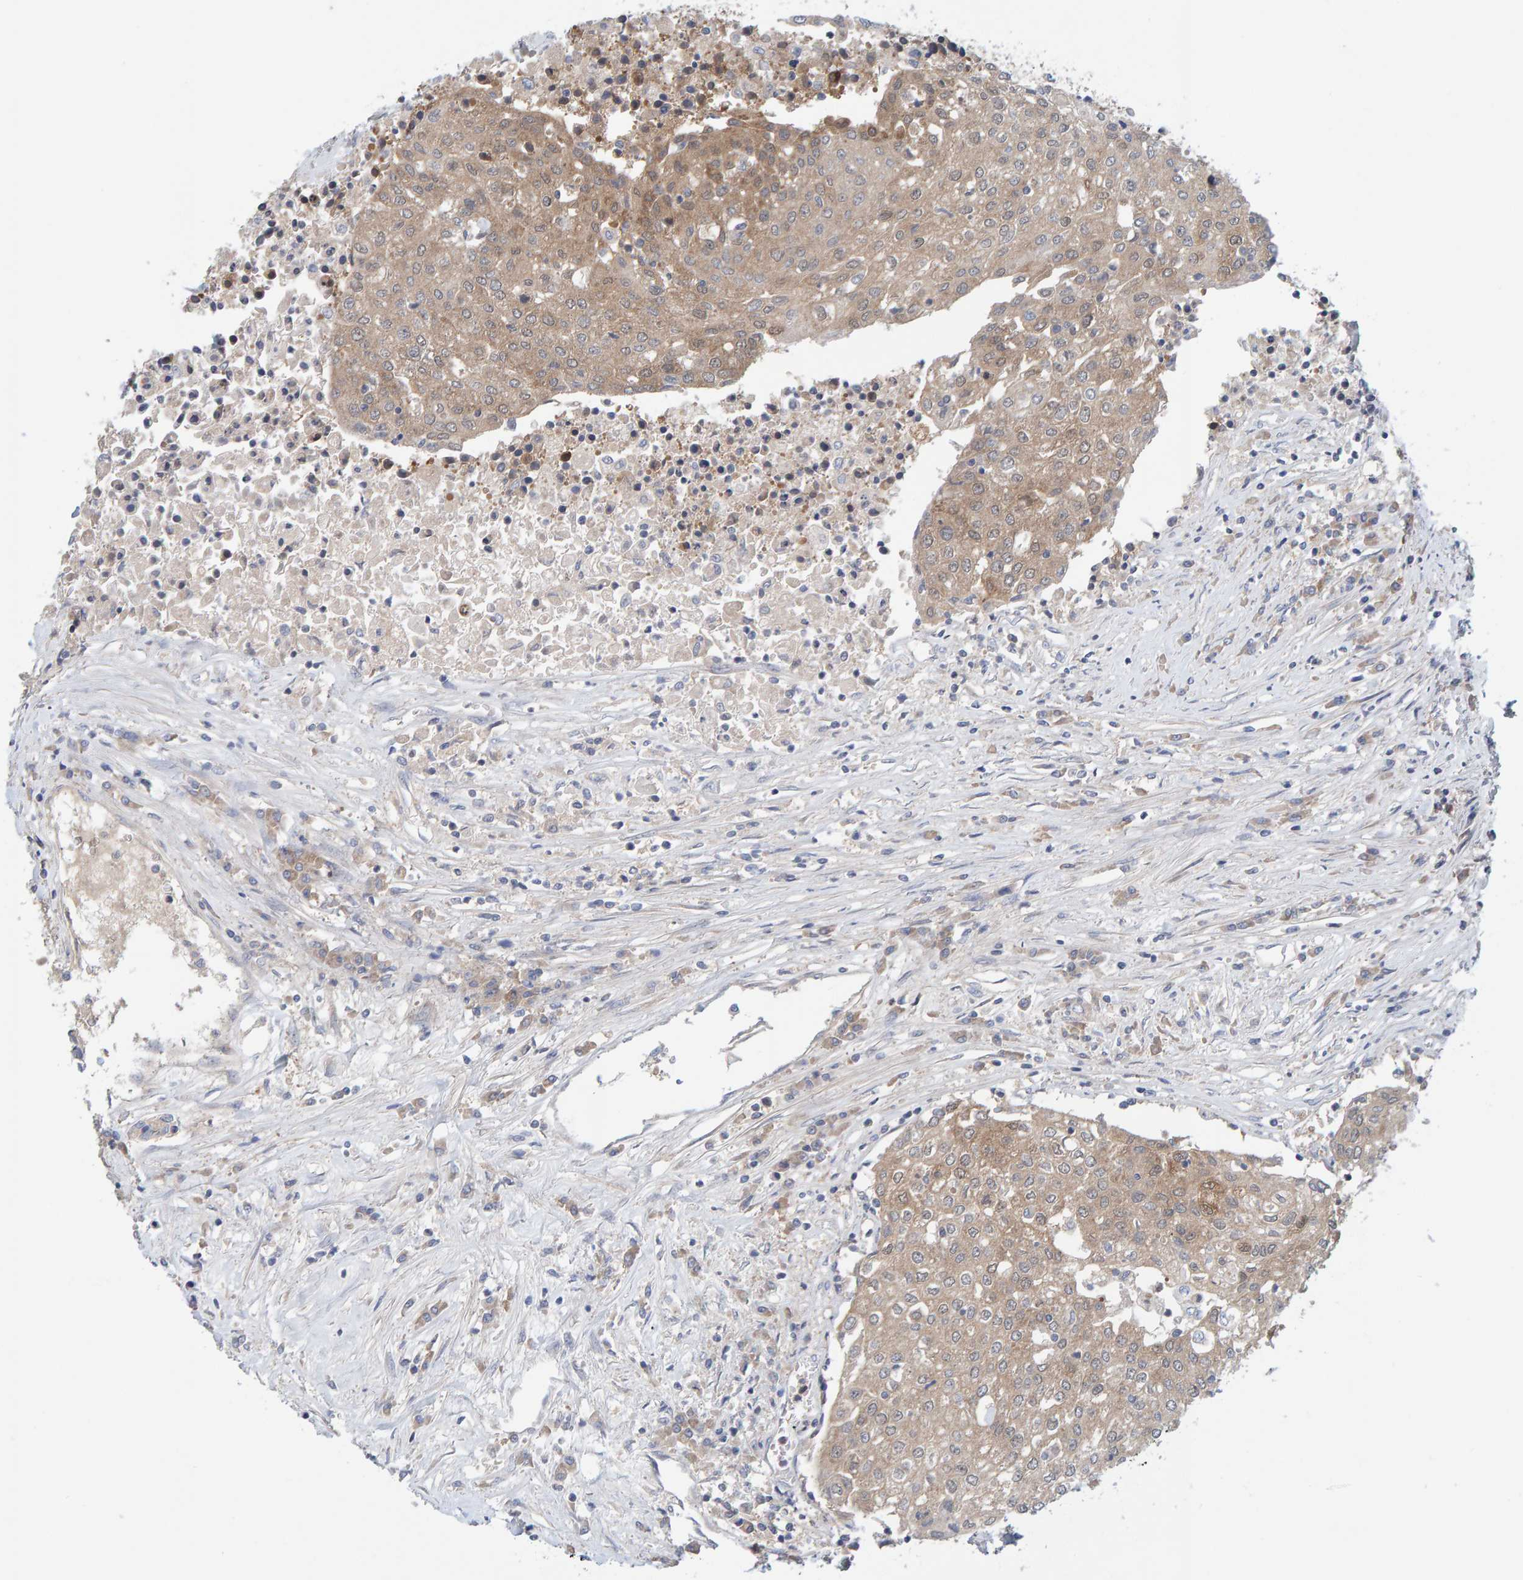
{"staining": {"intensity": "weak", "quantity": ">75%", "location": "cytoplasmic/membranous"}, "tissue": "urothelial cancer", "cell_type": "Tumor cells", "image_type": "cancer", "snomed": [{"axis": "morphology", "description": "Urothelial carcinoma, High grade"}, {"axis": "topography", "description": "Urinary bladder"}], "caption": "This is an image of IHC staining of urothelial carcinoma (high-grade), which shows weak expression in the cytoplasmic/membranous of tumor cells.", "gene": "TATDN1", "patient": {"sex": "female", "age": 85}}